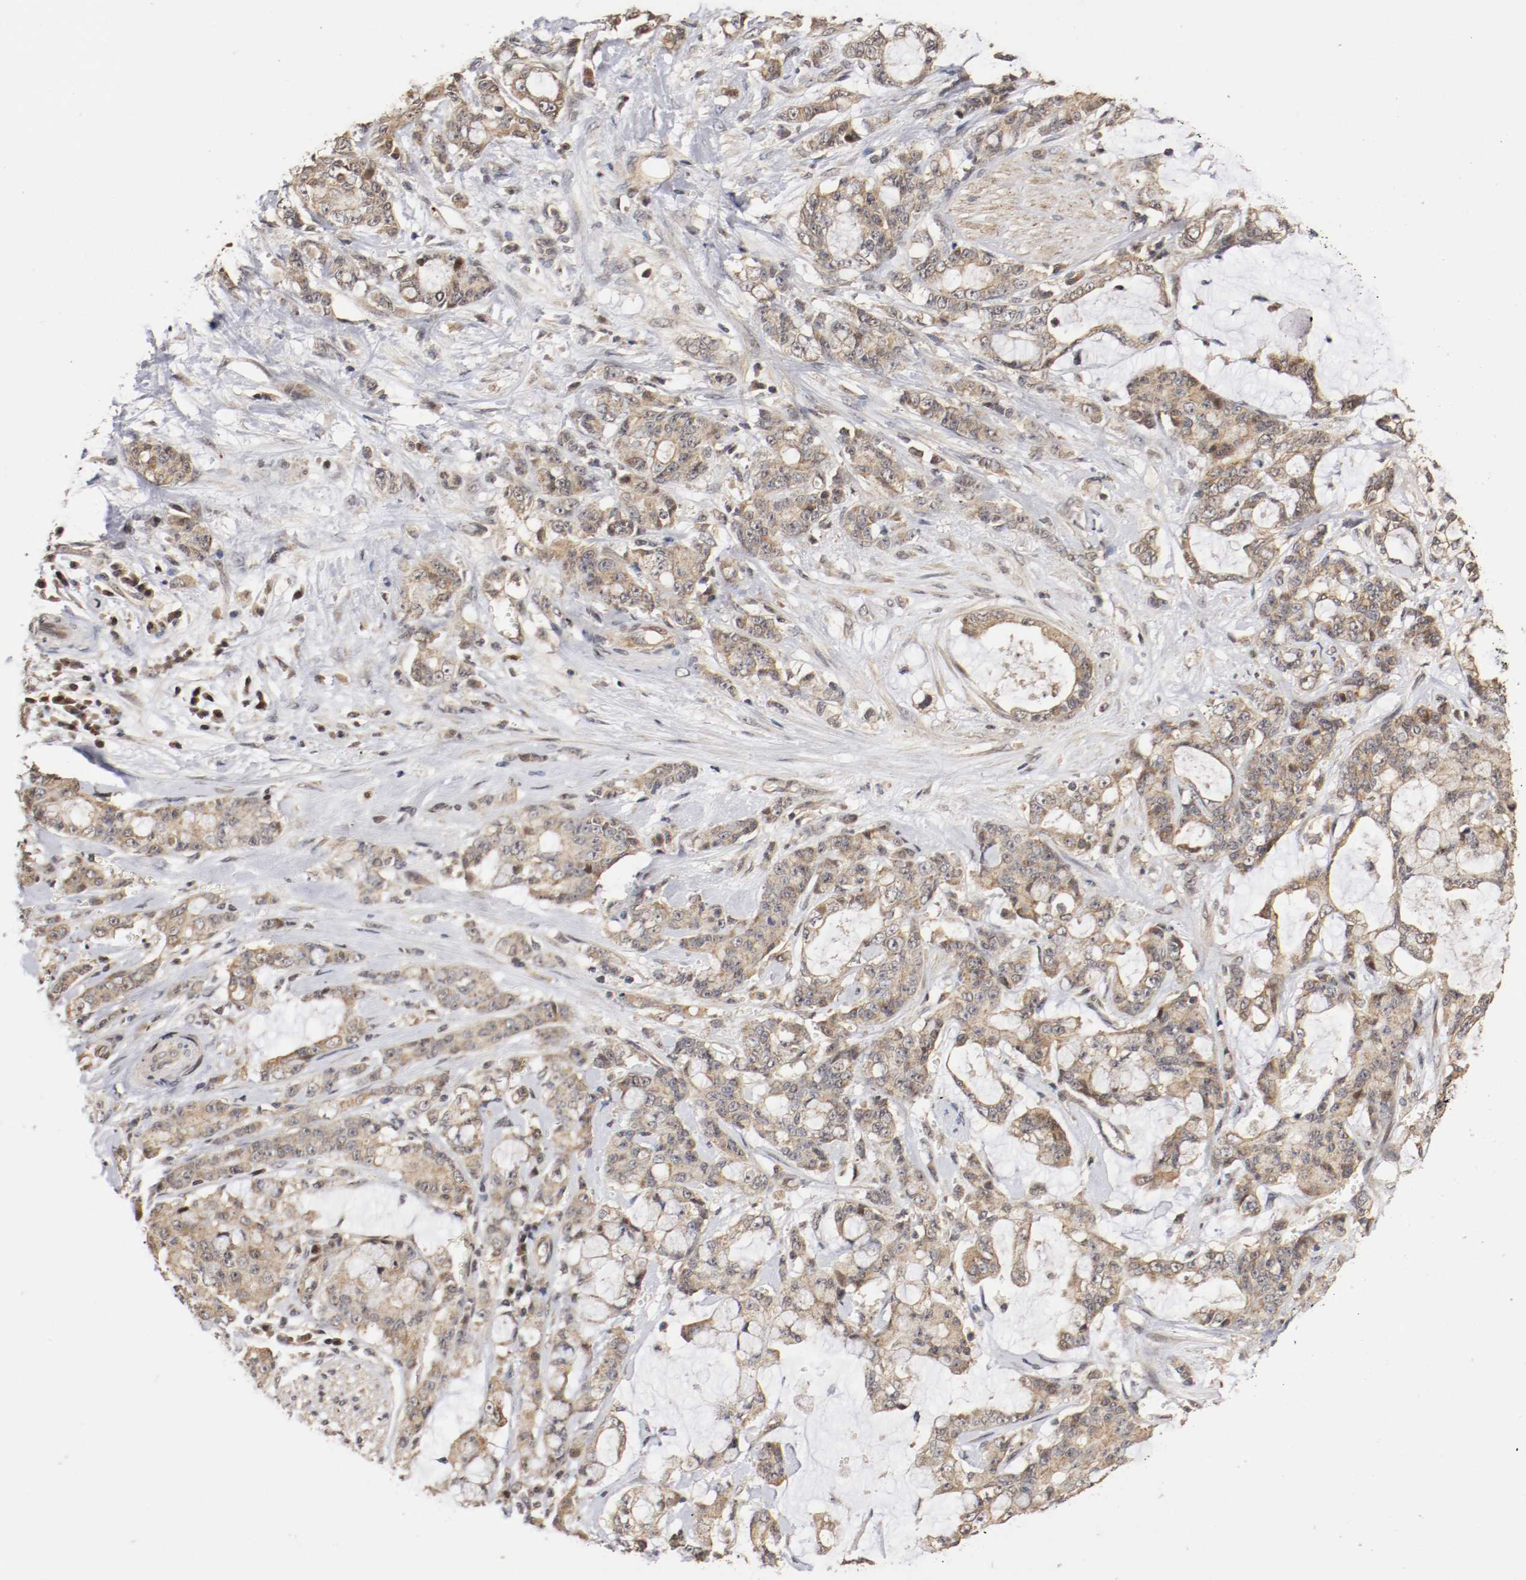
{"staining": {"intensity": "moderate", "quantity": "25%-75%", "location": "cytoplasmic/membranous"}, "tissue": "pancreatic cancer", "cell_type": "Tumor cells", "image_type": "cancer", "snomed": [{"axis": "morphology", "description": "Adenocarcinoma, NOS"}, {"axis": "topography", "description": "Pancreas"}], "caption": "This is an image of immunohistochemistry staining of pancreatic adenocarcinoma, which shows moderate expression in the cytoplasmic/membranous of tumor cells.", "gene": "TNFRSF1B", "patient": {"sex": "female", "age": 73}}